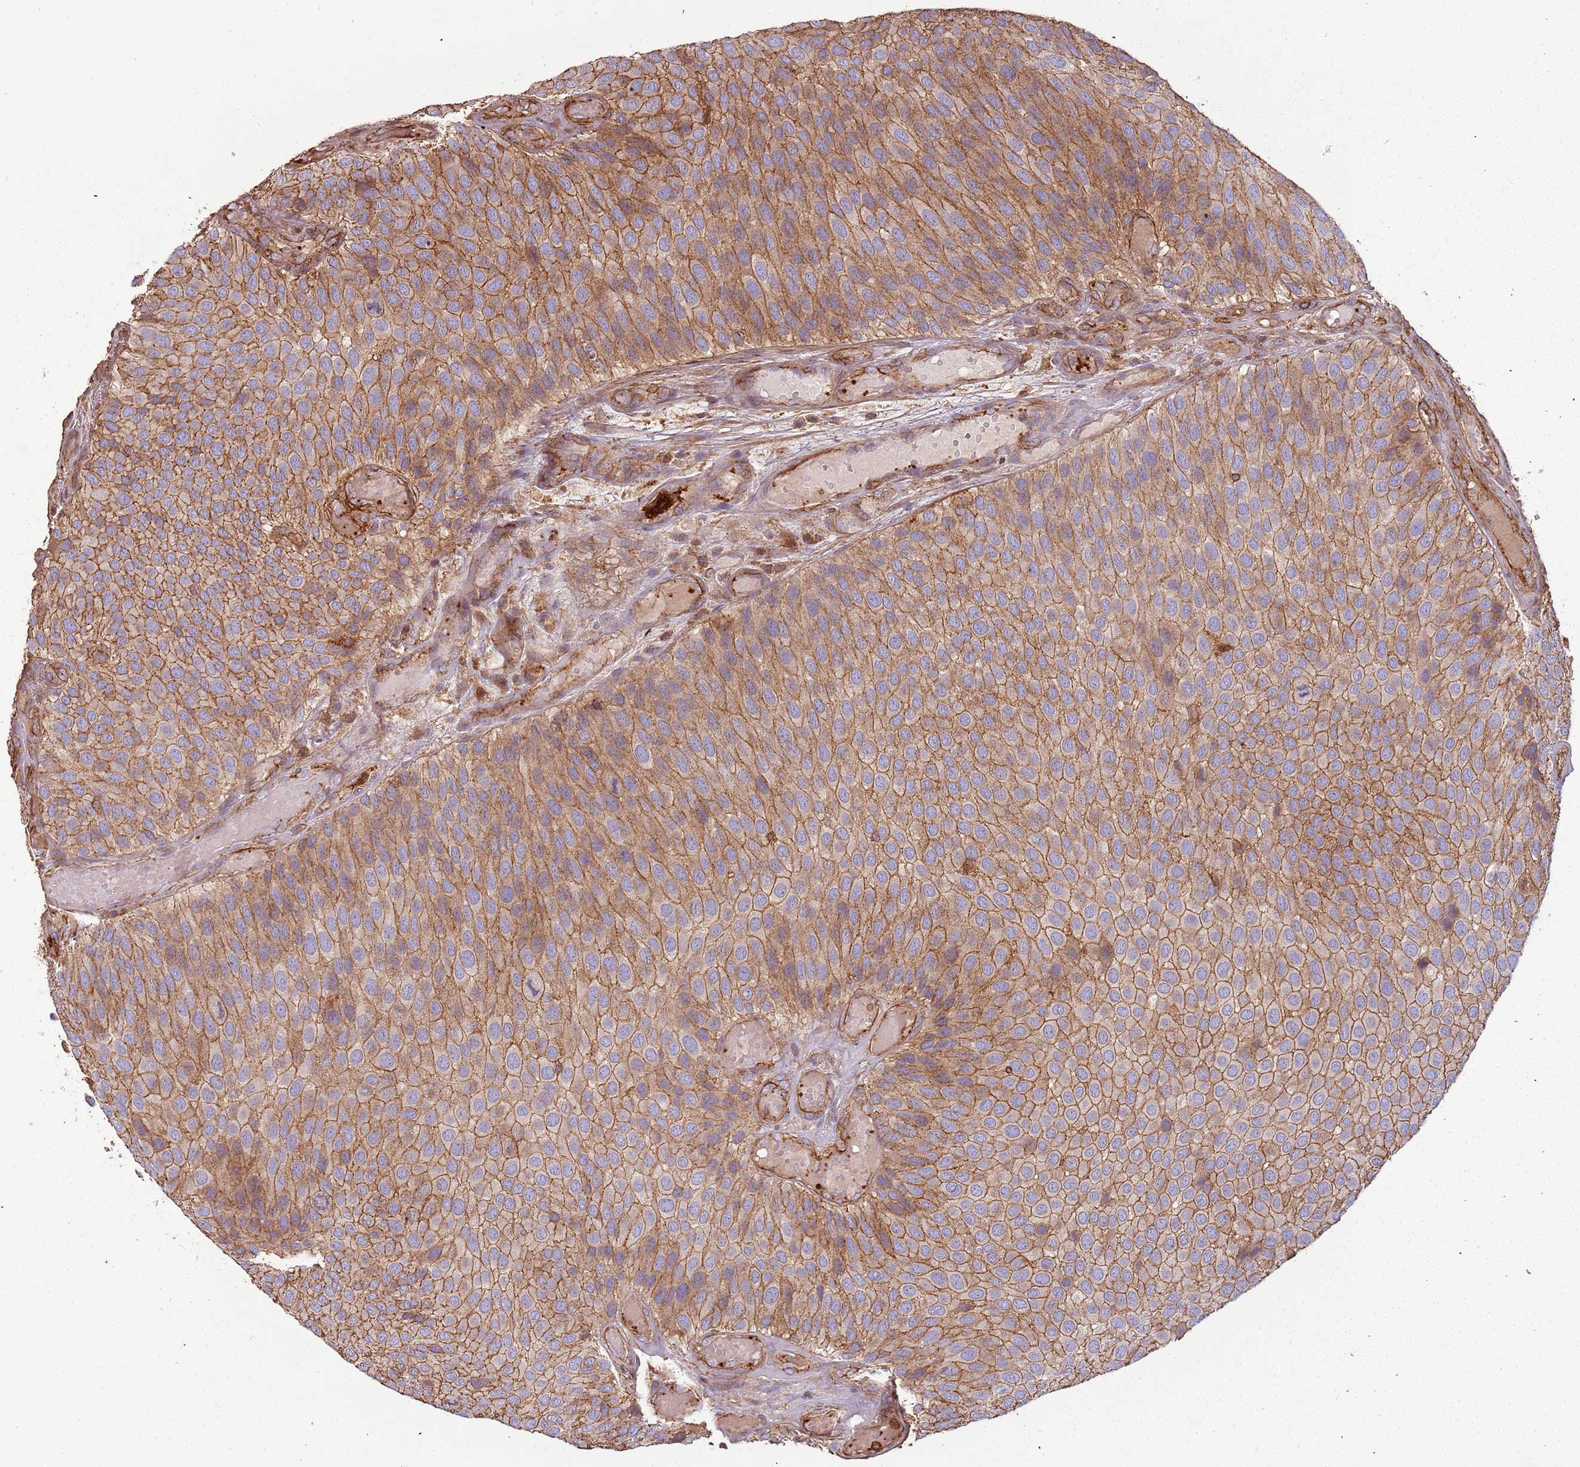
{"staining": {"intensity": "moderate", "quantity": ">75%", "location": "cytoplasmic/membranous"}, "tissue": "urothelial cancer", "cell_type": "Tumor cells", "image_type": "cancer", "snomed": [{"axis": "morphology", "description": "Urothelial carcinoma, Low grade"}, {"axis": "topography", "description": "Urinary bladder"}], "caption": "Brown immunohistochemical staining in urothelial carcinoma (low-grade) displays moderate cytoplasmic/membranous expression in approximately >75% of tumor cells. (DAB = brown stain, brightfield microscopy at high magnification).", "gene": "FECH", "patient": {"sex": "male", "age": 89}}